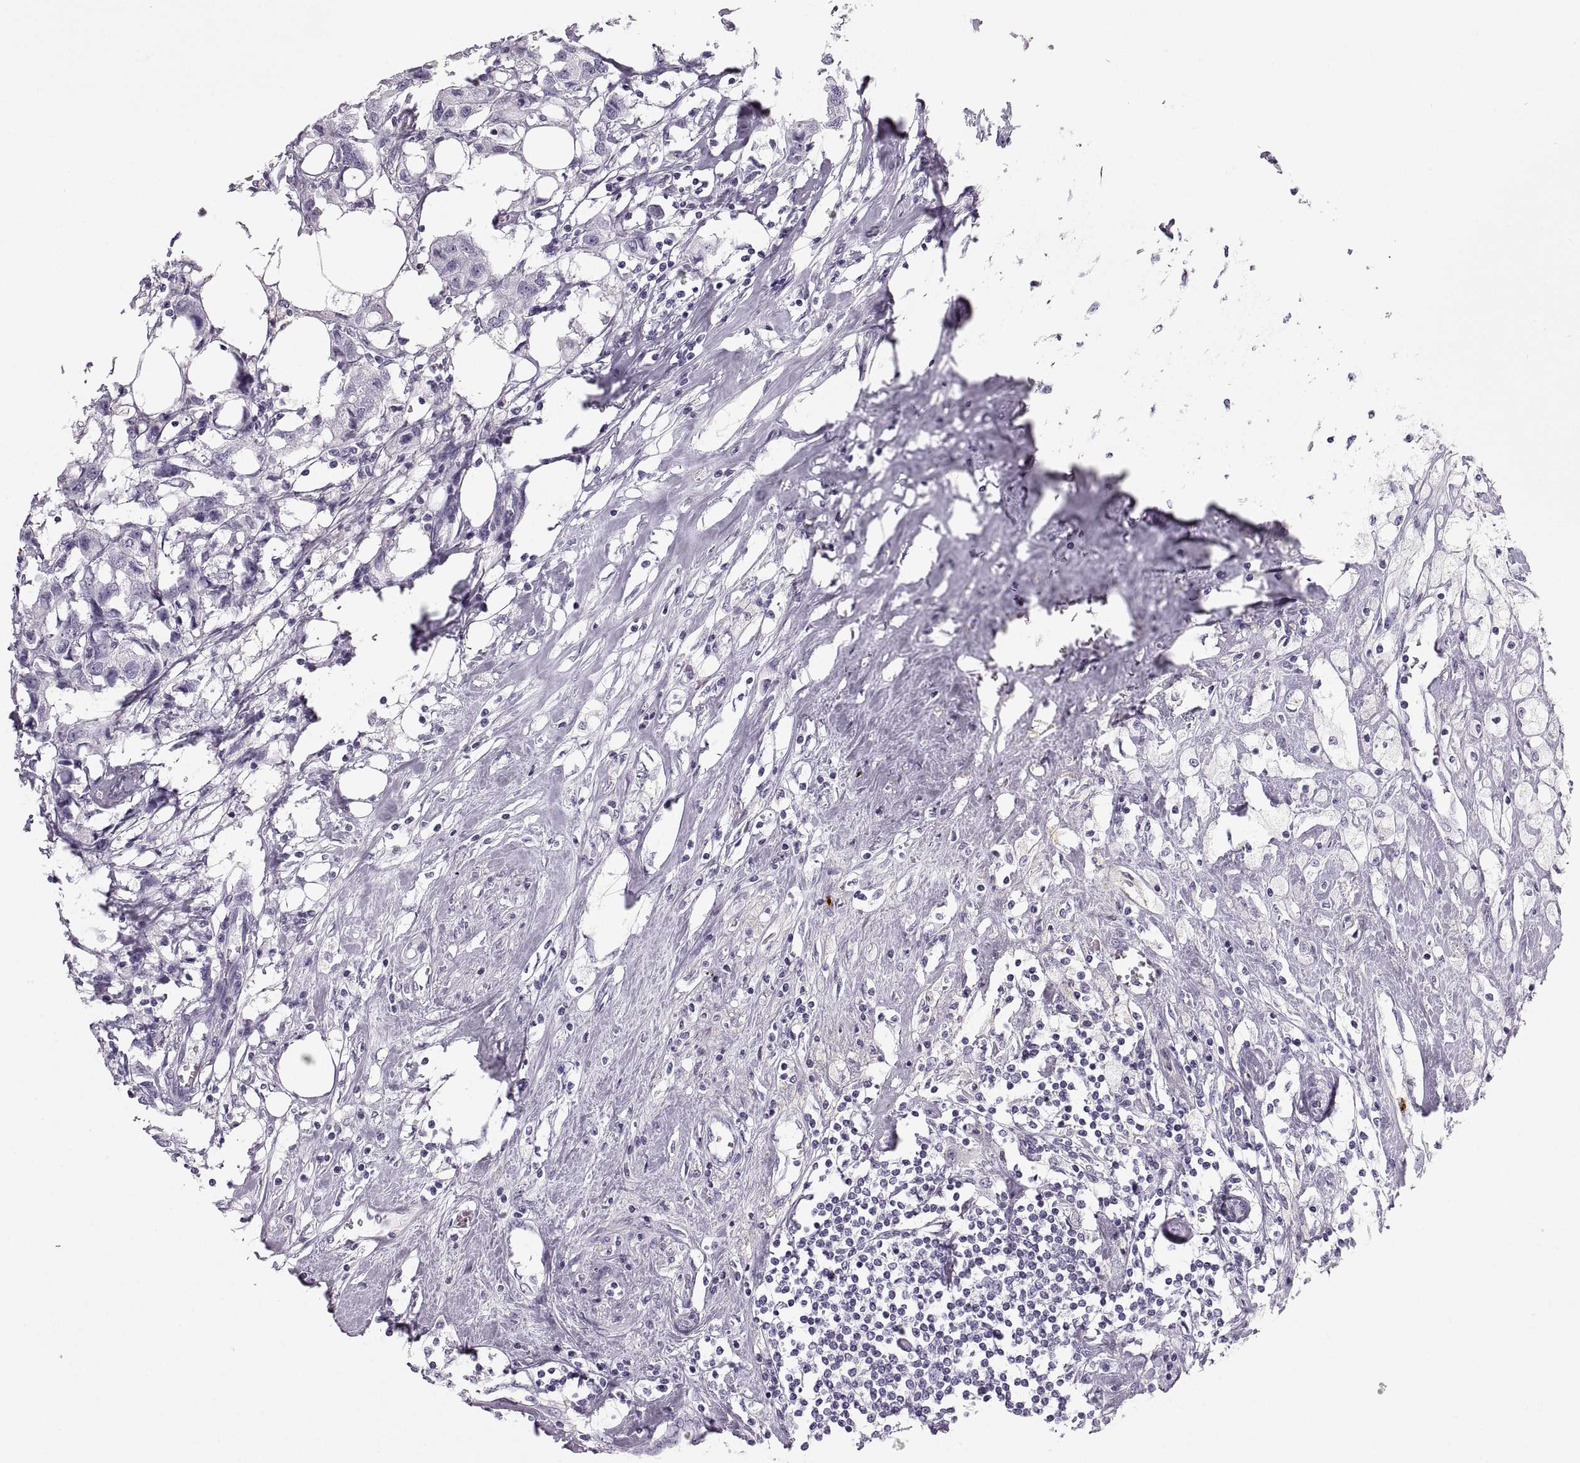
{"staining": {"intensity": "negative", "quantity": "none", "location": "none"}, "tissue": "breast cancer", "cell_type": "Tumor cells", "image_type": "cancer", "snomed": [{"axis": "morphology", "description": "Duct carcinoma"}, {"axis": "topography", "description": "Breast"}], "caption": "A photomicrograph of human breast cancer (infiltrating ductal carcinoma) is negative for staining in tumor cells.", "gene": "MILR1", "patient": {"sex": "female", "age": 80}}